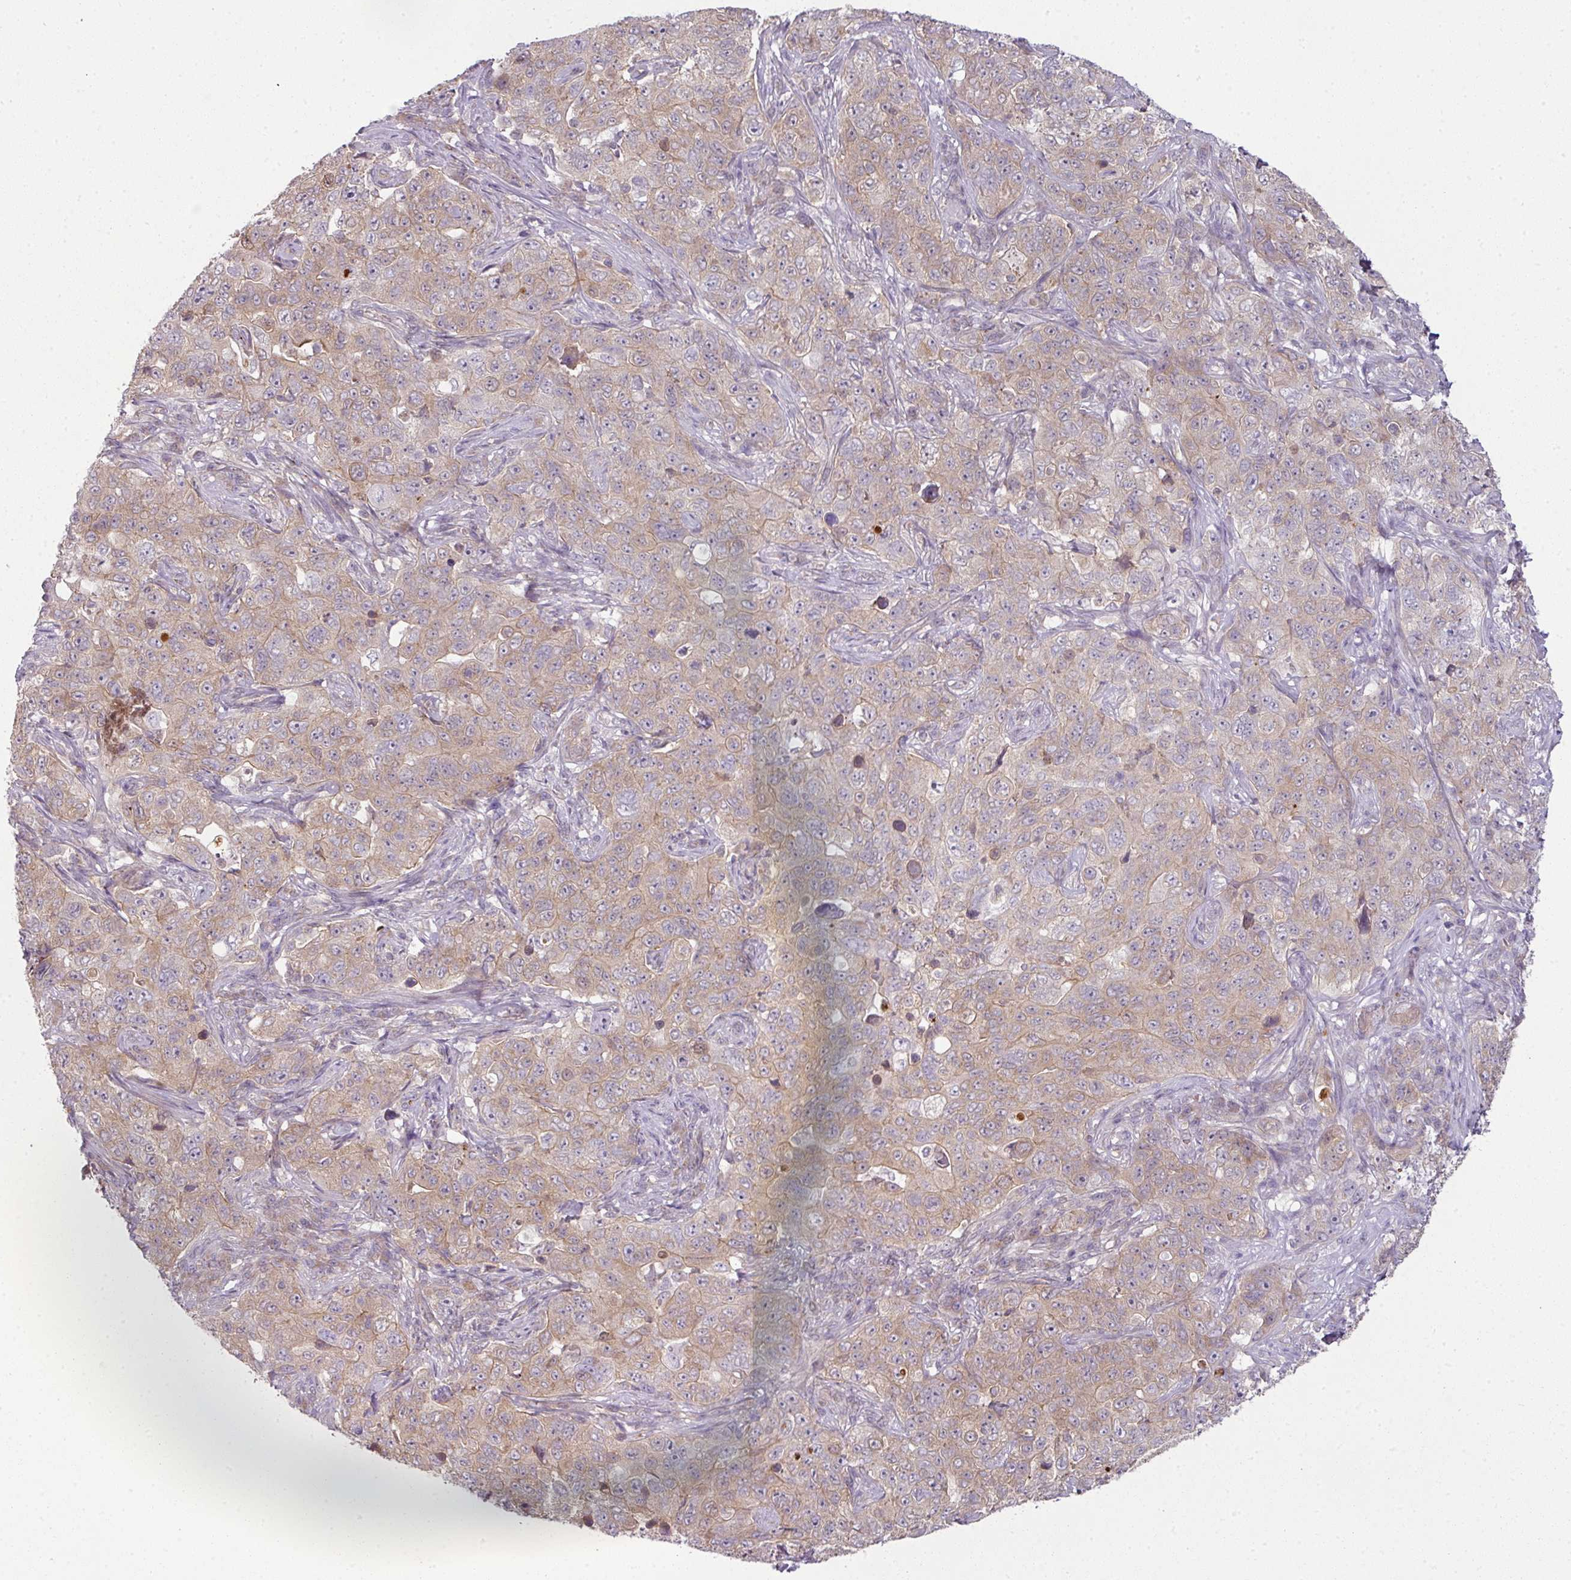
{"staining": {"intensity": "weak", "quantity": ">75%", "location": "cytoplasmic/membranous"}, "tissue": "pancreatic cancer", "cell_type": "Tumor cells", "image_type": "cancer", "snomed": [{"axis": "morphology", "description": "Adenocarcinoma, NOS"}, {"axis": "topography", "description": "Pancreas"}], "caption": "A photomicrograph showing weak cytoplasmic/membranous positivity in about >75% of tumor cells in pancreatic cancer (adenocarcinoma), as visualized by brown immunohistochemical staining.", "gene": "DERPC", "patient": {"sex": "male", "age": 68}}